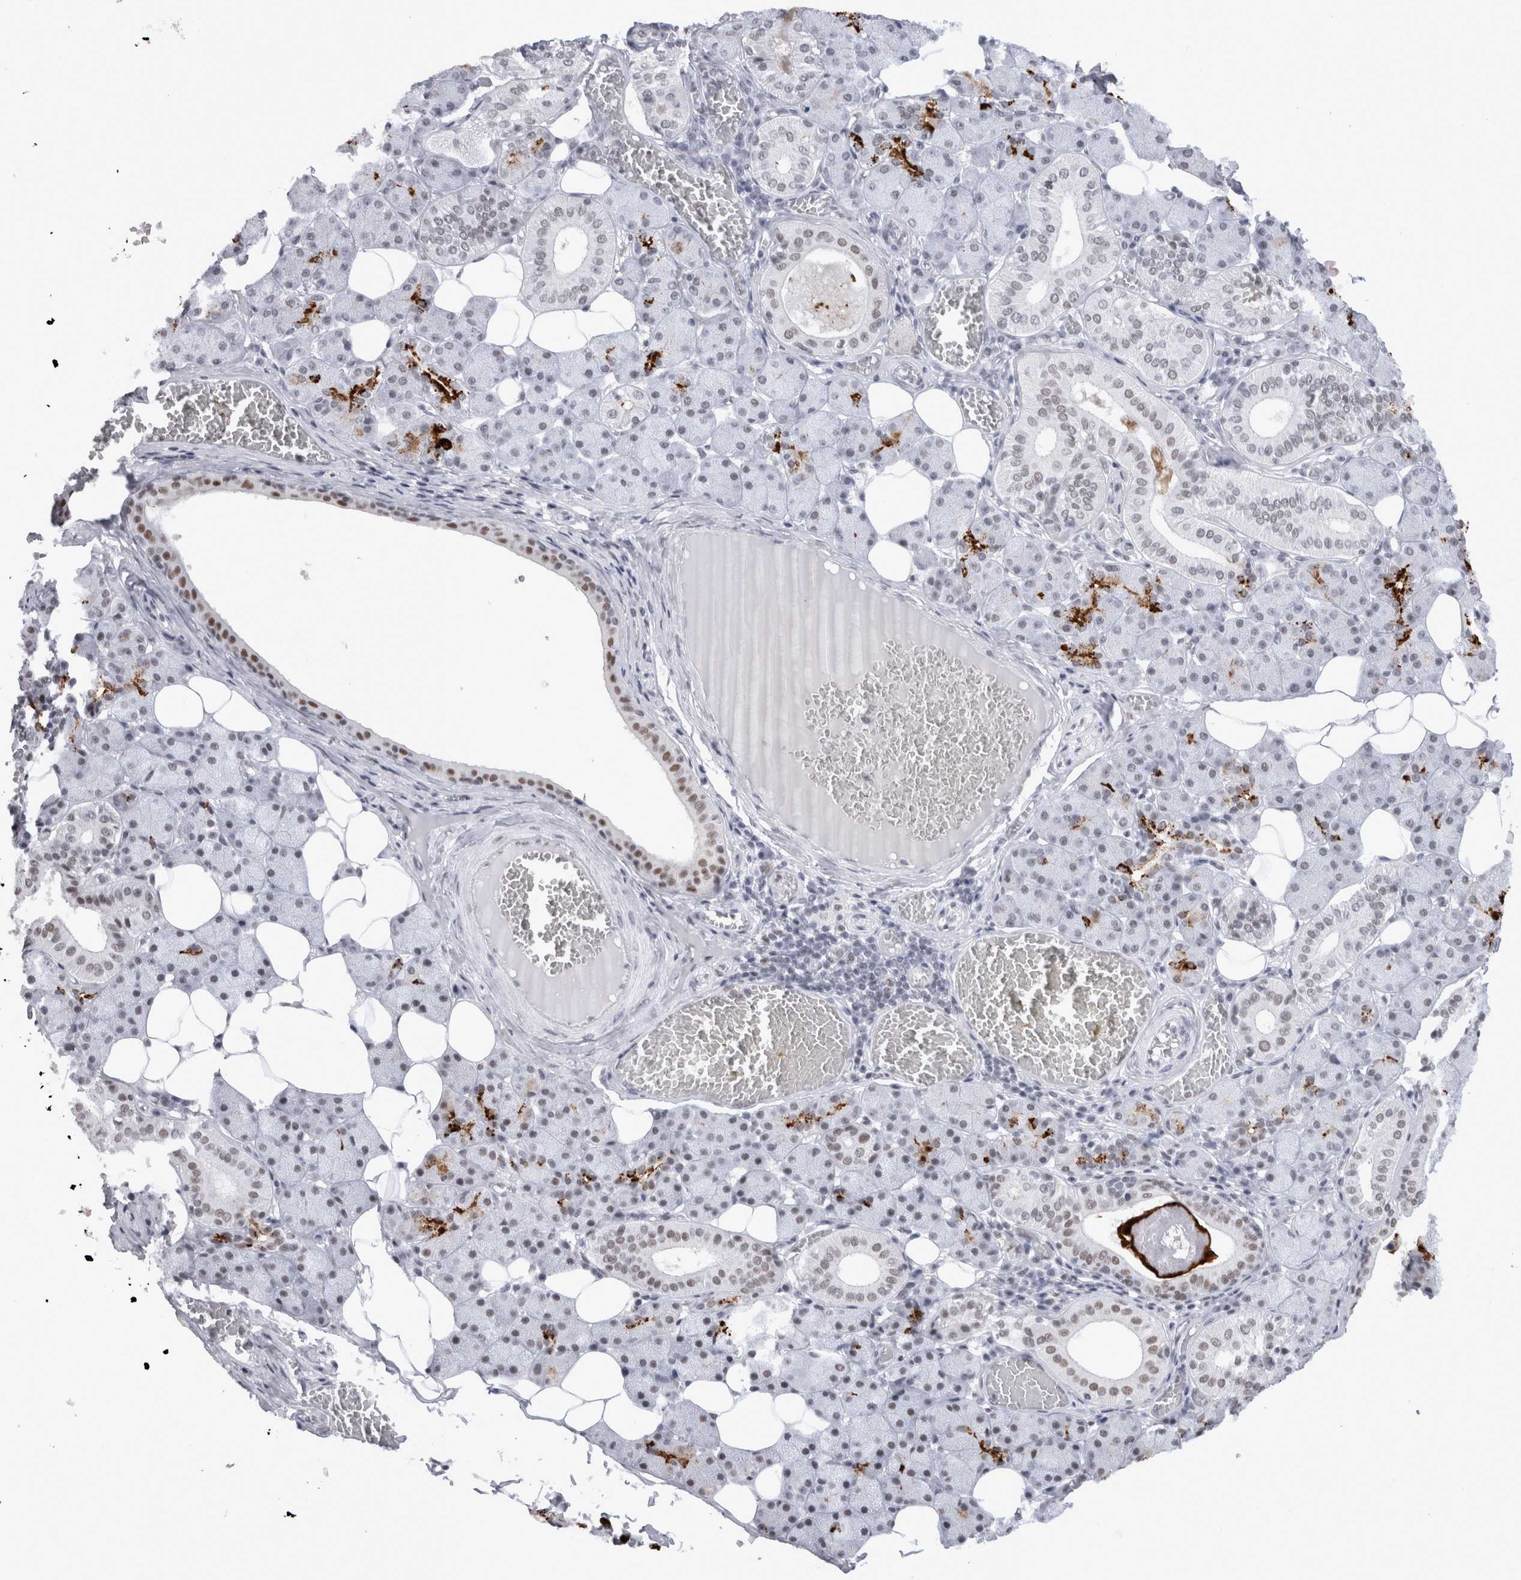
{"staining": {"intensity": "weak", "quantity": "<25%", "location": "nuclear"}, "tissue": "salivary gland", "cell_type": "Glandular cells", "image_type": "normal", "snomed": [{"axis": "morphology", "description": "Normal tissue, NOS"}, {"axis": "topography", "description": "Salivary gland"}], "caption": "DAB immunohistochemical staining of benign human salivary gland exhibits no significant positivity in glandular cells.", "gene": "API5", "patient": {"sex": "female", "age": 33}}